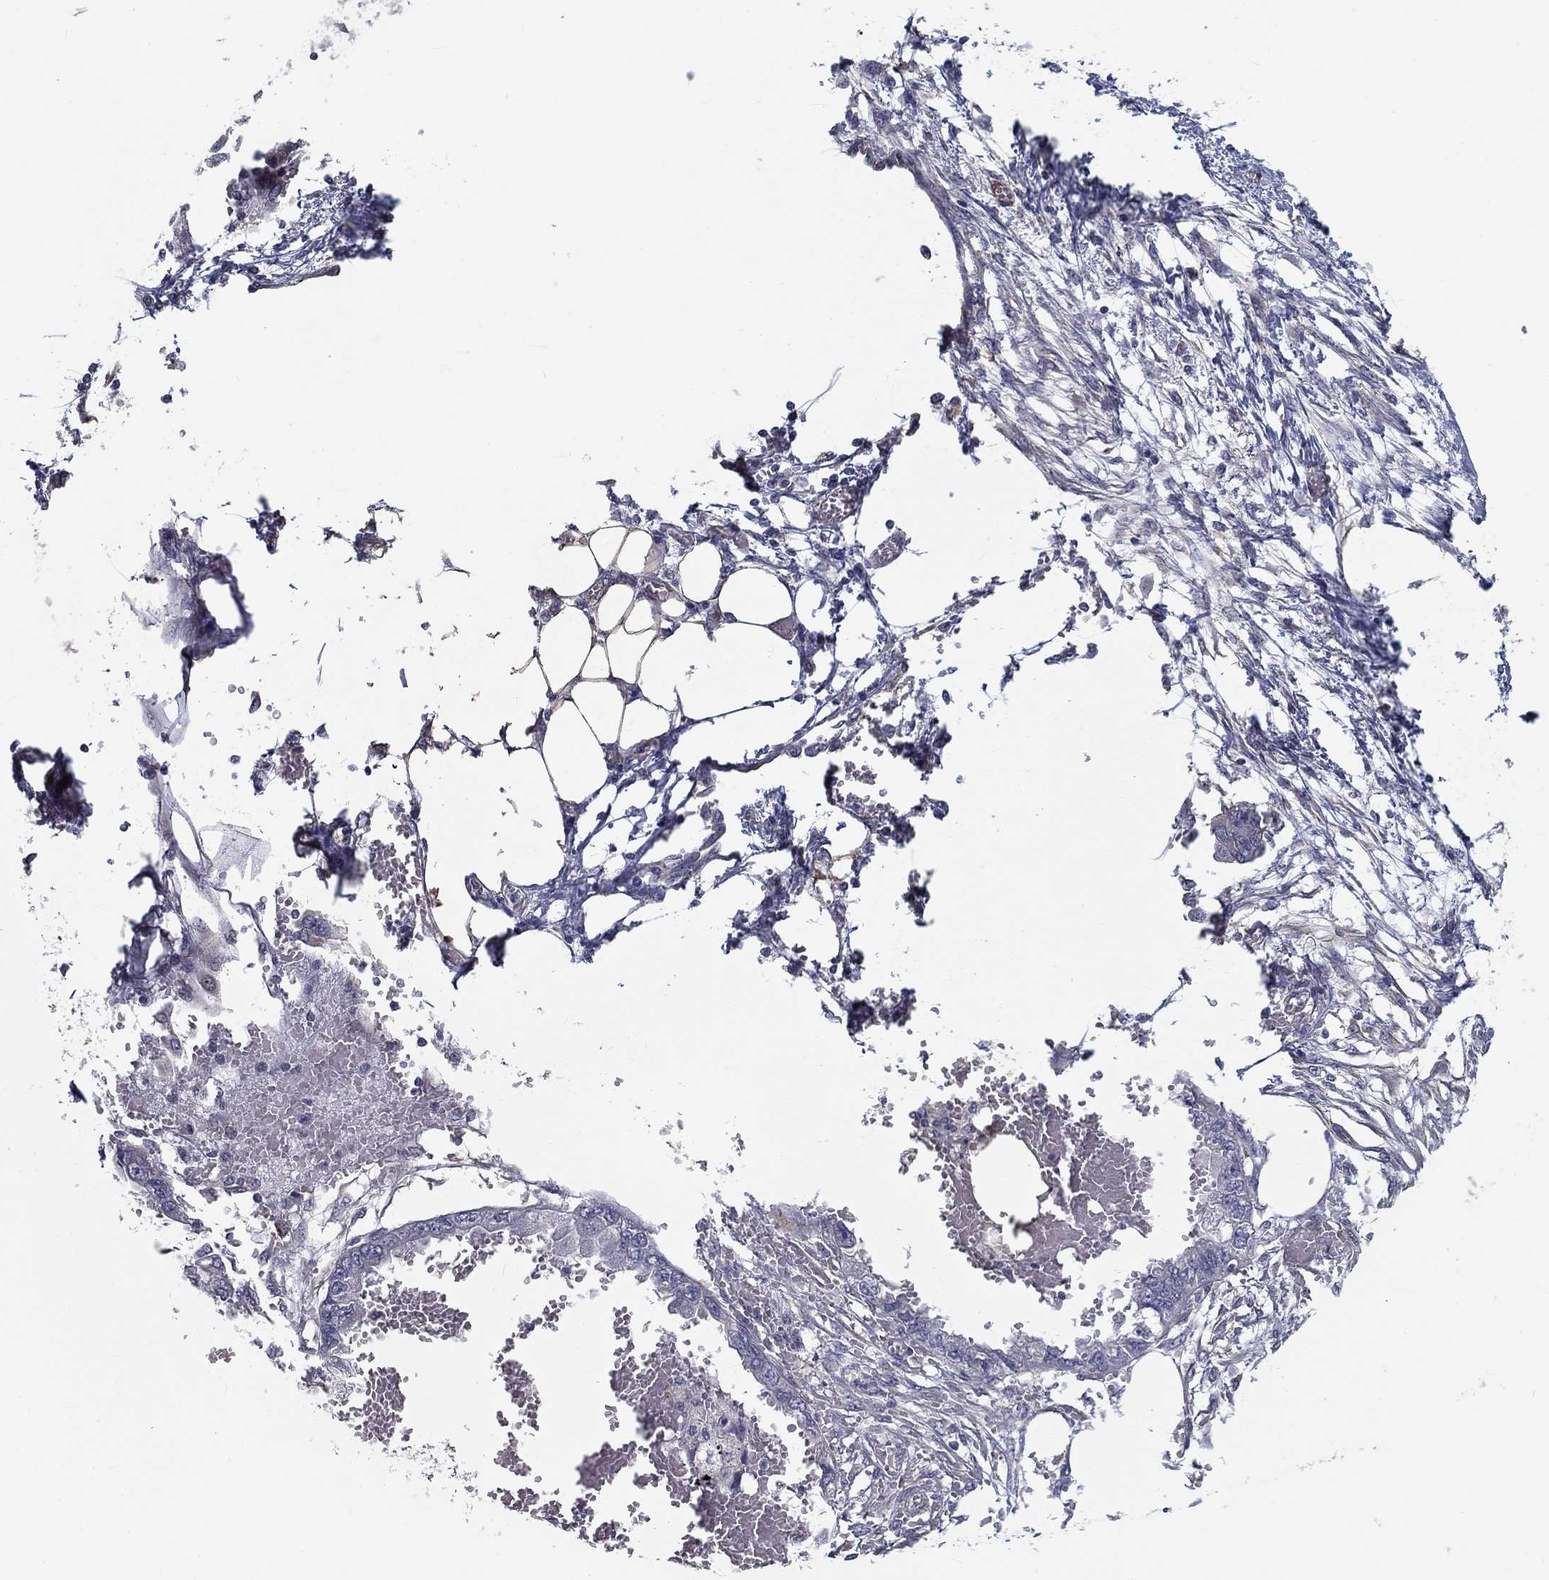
{"staining": {"intensity": "negative", "quantity": "none", "location": "none"}, "tissue": "endometrial cancer", "cell_type": "Tumor cells", "image_type": "cancer", "snomed": [{"axis": "morphology", "description": "Adenocarcinoma, NOS"}, {"axis": "morphology", "description": "Adenocarcinoma, metastatic, NOS"}, {"axis": "topography", "description": "Adipose tissue"}, {"axis": "topography", "description": "Endometrium"}], "caption": "Protein analysis of endometrial metastatic adenocarcinoma exhibits no significant staining in tumor cells.", "gene": "SYNC", "patient": {"sex": "female", "age": 67}}